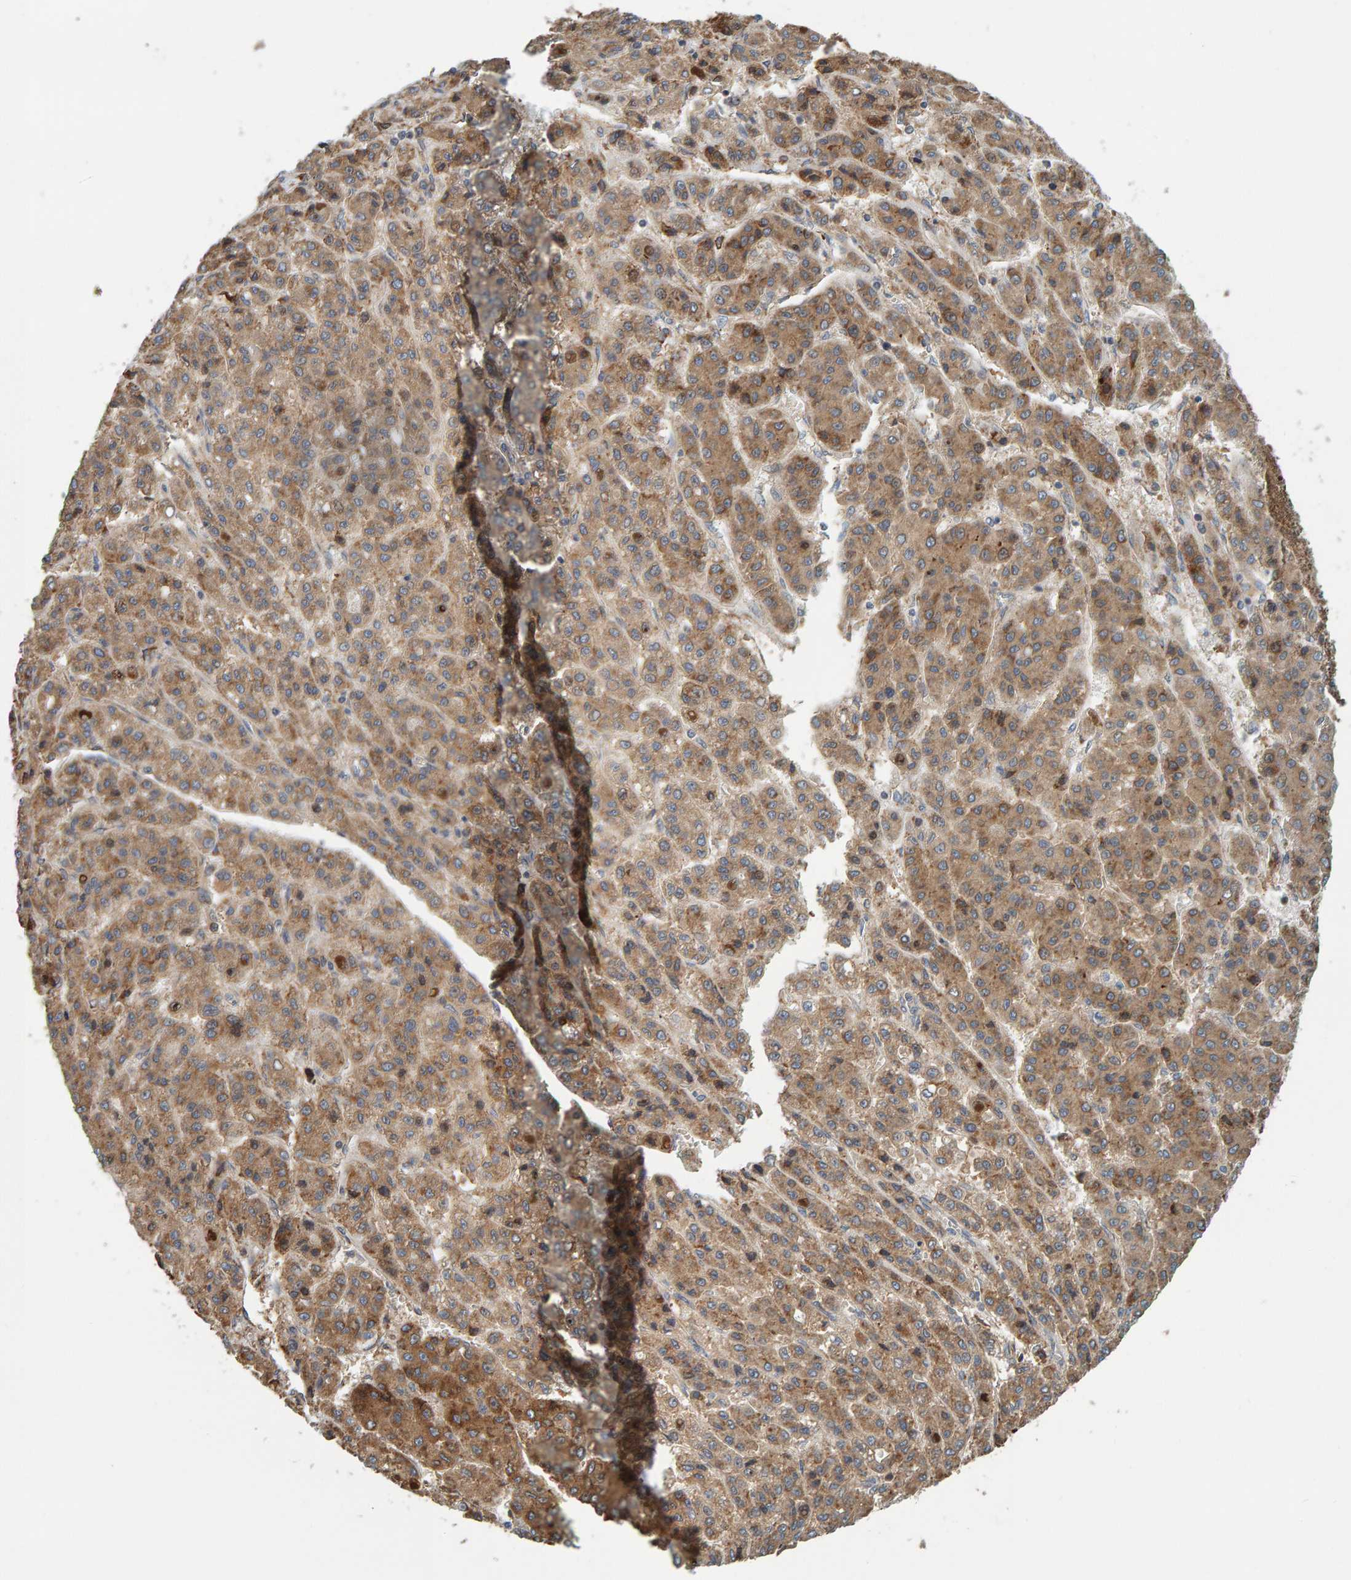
{"staining": {"intensity": "moderate", "quantity": ">75%", "location": "cytoplasmic/membranous"}, "tissue": "liver cancer", "cell_type": "Tumor cells", "image_type": "cancer", "snomed": [{"axis": "morphology", "description": "Carcinoma, Hepatocellular, NOS"}, {"axis": "topography", "description": "Liver"}], "caption": "High-power microscopy captured an immunohistochemistry micrograph of liver hepatocellular carcinoma, revealing moderate cytoplasmic/membranous positivity in about >75% of tumor cells.", "gene": "BAIAP2", "patient": {"sex": "male", "age": 70}}